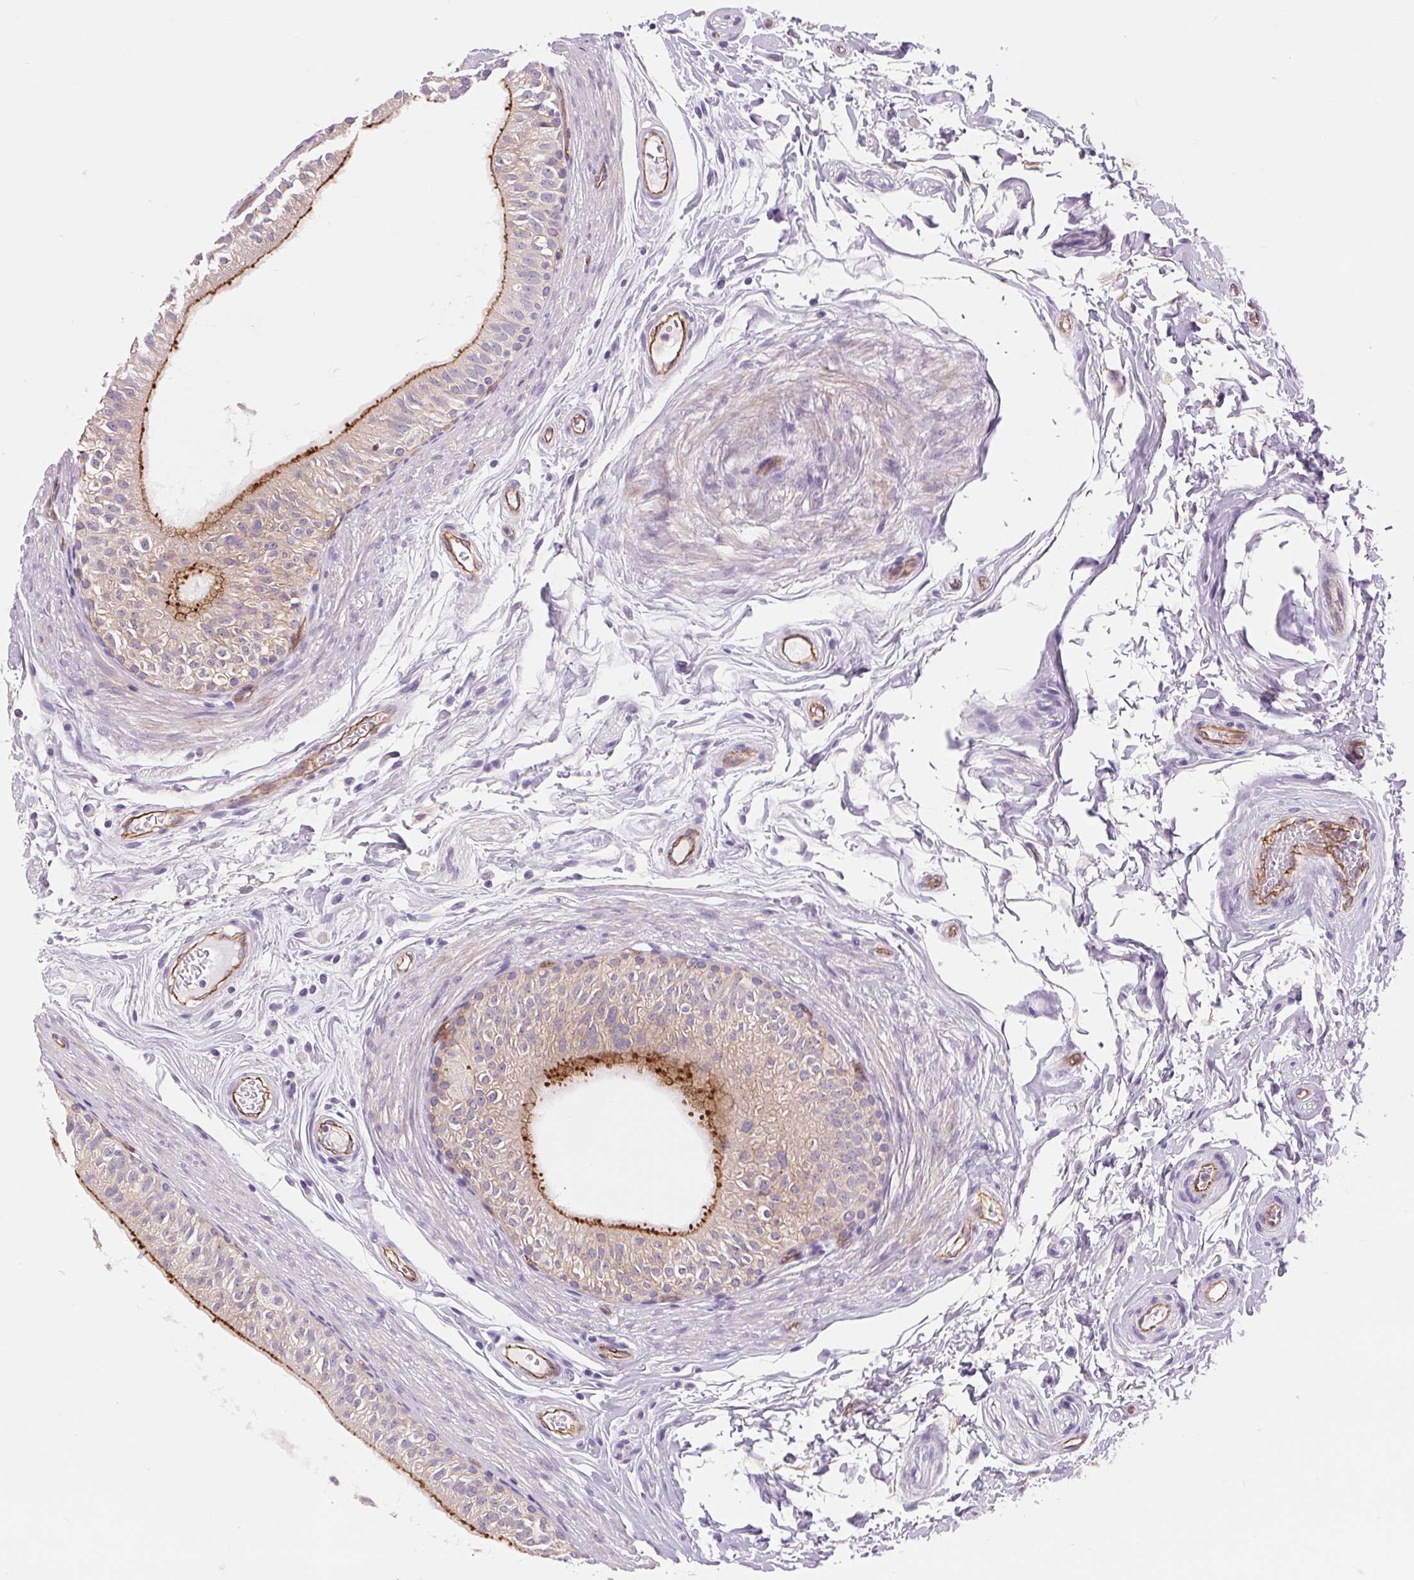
{"staining": {"intensity": "moderate", "quantity": "25%-75%", "location": "cytoplasmic/membranous"}, "tissue": "epididymis", "cell_type": "Glandular cells", "image_type": "normal", "snomed": [{"axis": "morphology", "description": "Normal tissue, NOS"}, {"axis": "topography", "description": "Epididymis"}], "caption": "The immunohistochemical stain labels moderate cytoplasmic/membranous positivity in glandular cells of benign epididymis. (DAB (3,3'-diaminobenzidine) IHC with brightfield microscopy, high magnification).", "gene": "DIXDC1", "patient": {"sex": "male", "age": 36}}